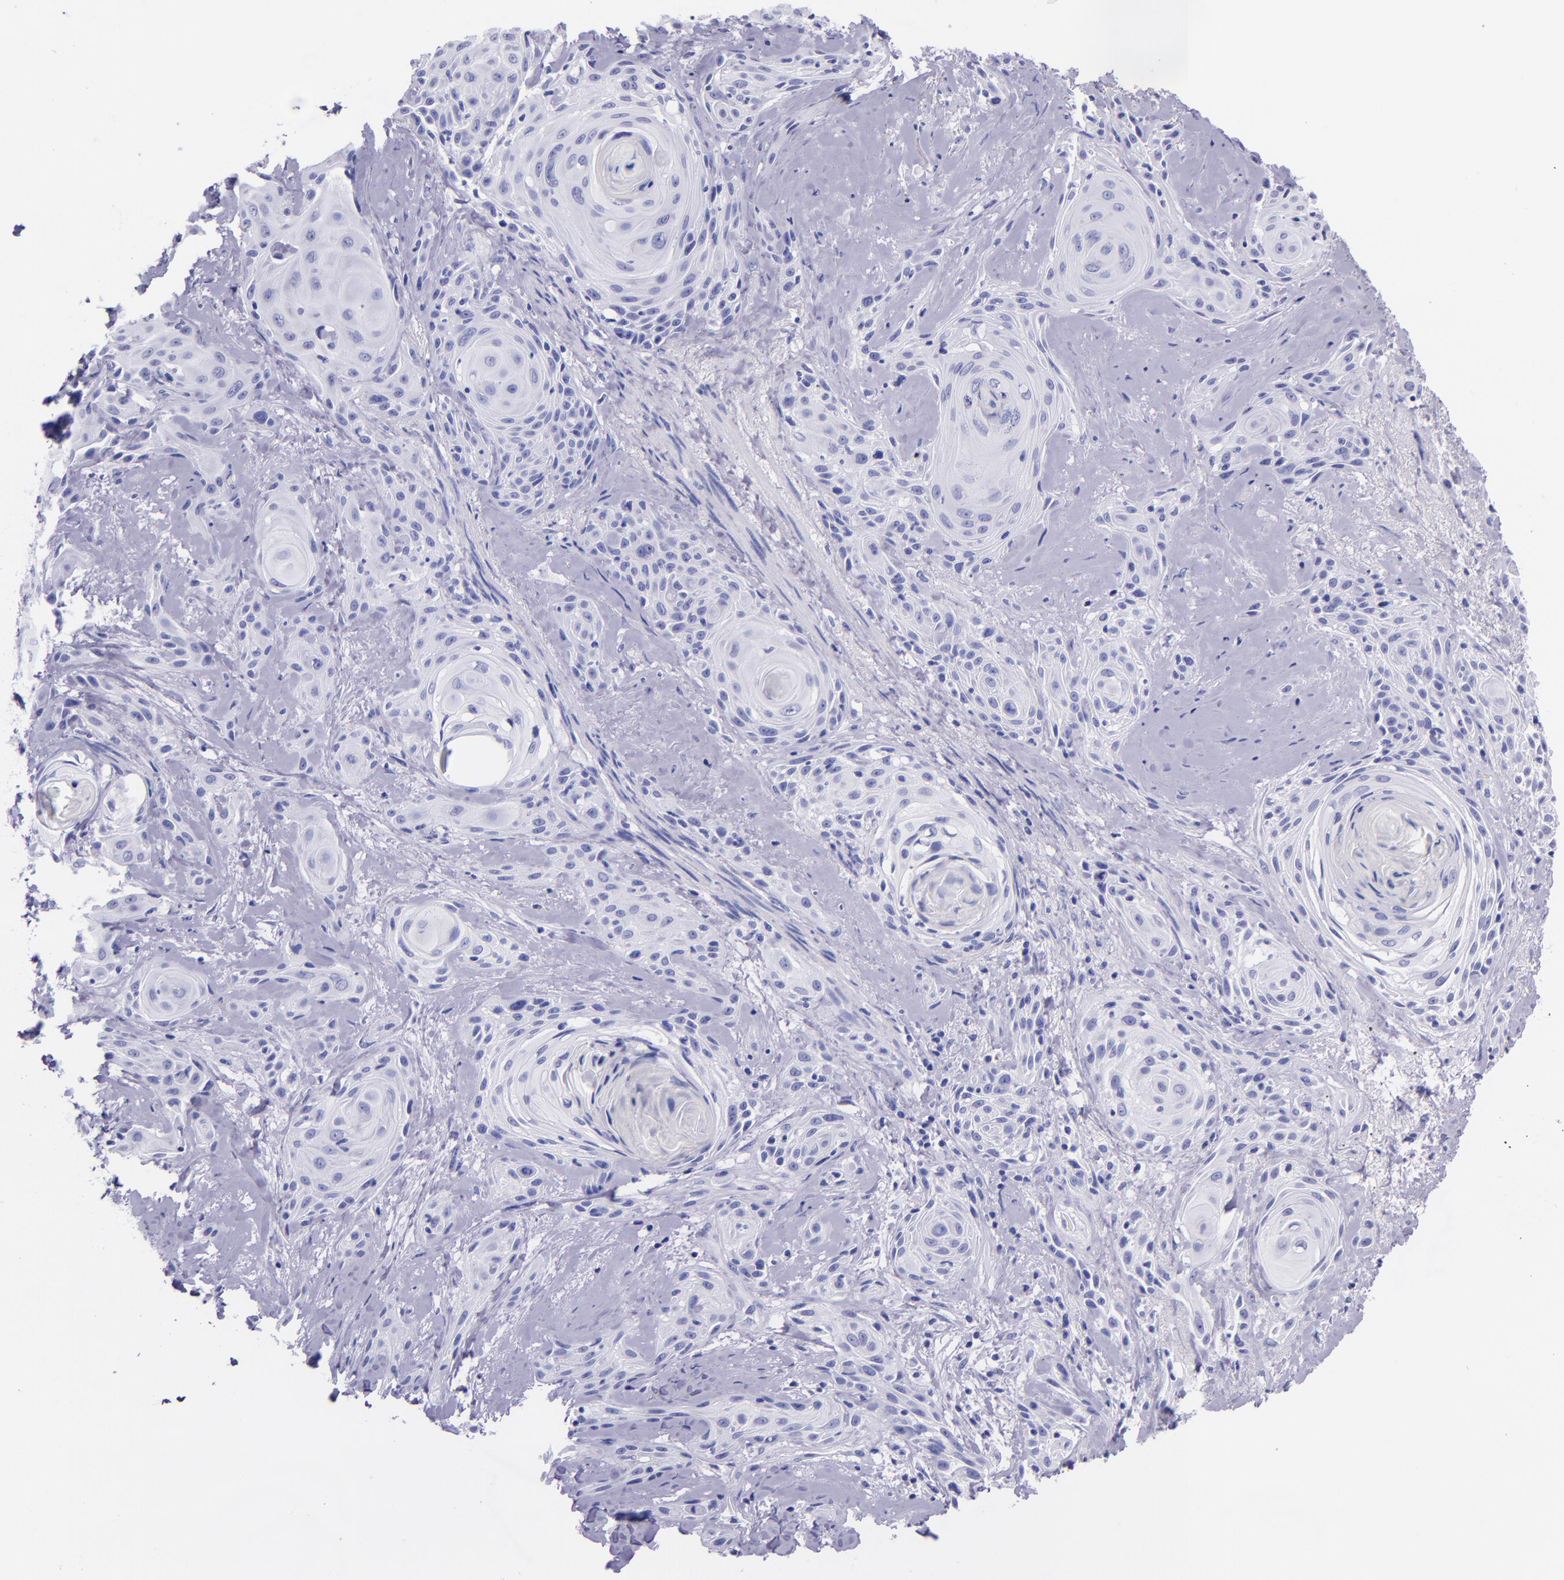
{"staining": {"intensity": "negative", "quantity": "none", "location": "none"}, "tissue": "skin cancer", "cell_type": "Tumor cells", "image_type": "cancer", "snomed": [{"axis": "morphology", "description": "Squamous cell carcinoma, NOS"}, {"axis": "topography", "description": "Skin"}, {"axis": "topography", "description": "Anal"}], "caption": "IHC photomicrograph of human skin cancer stained for a protein (brown), which reveals no staining in tumor cells.", "gene": "MBP", "patient": {"sex": "male", "age": 64}}